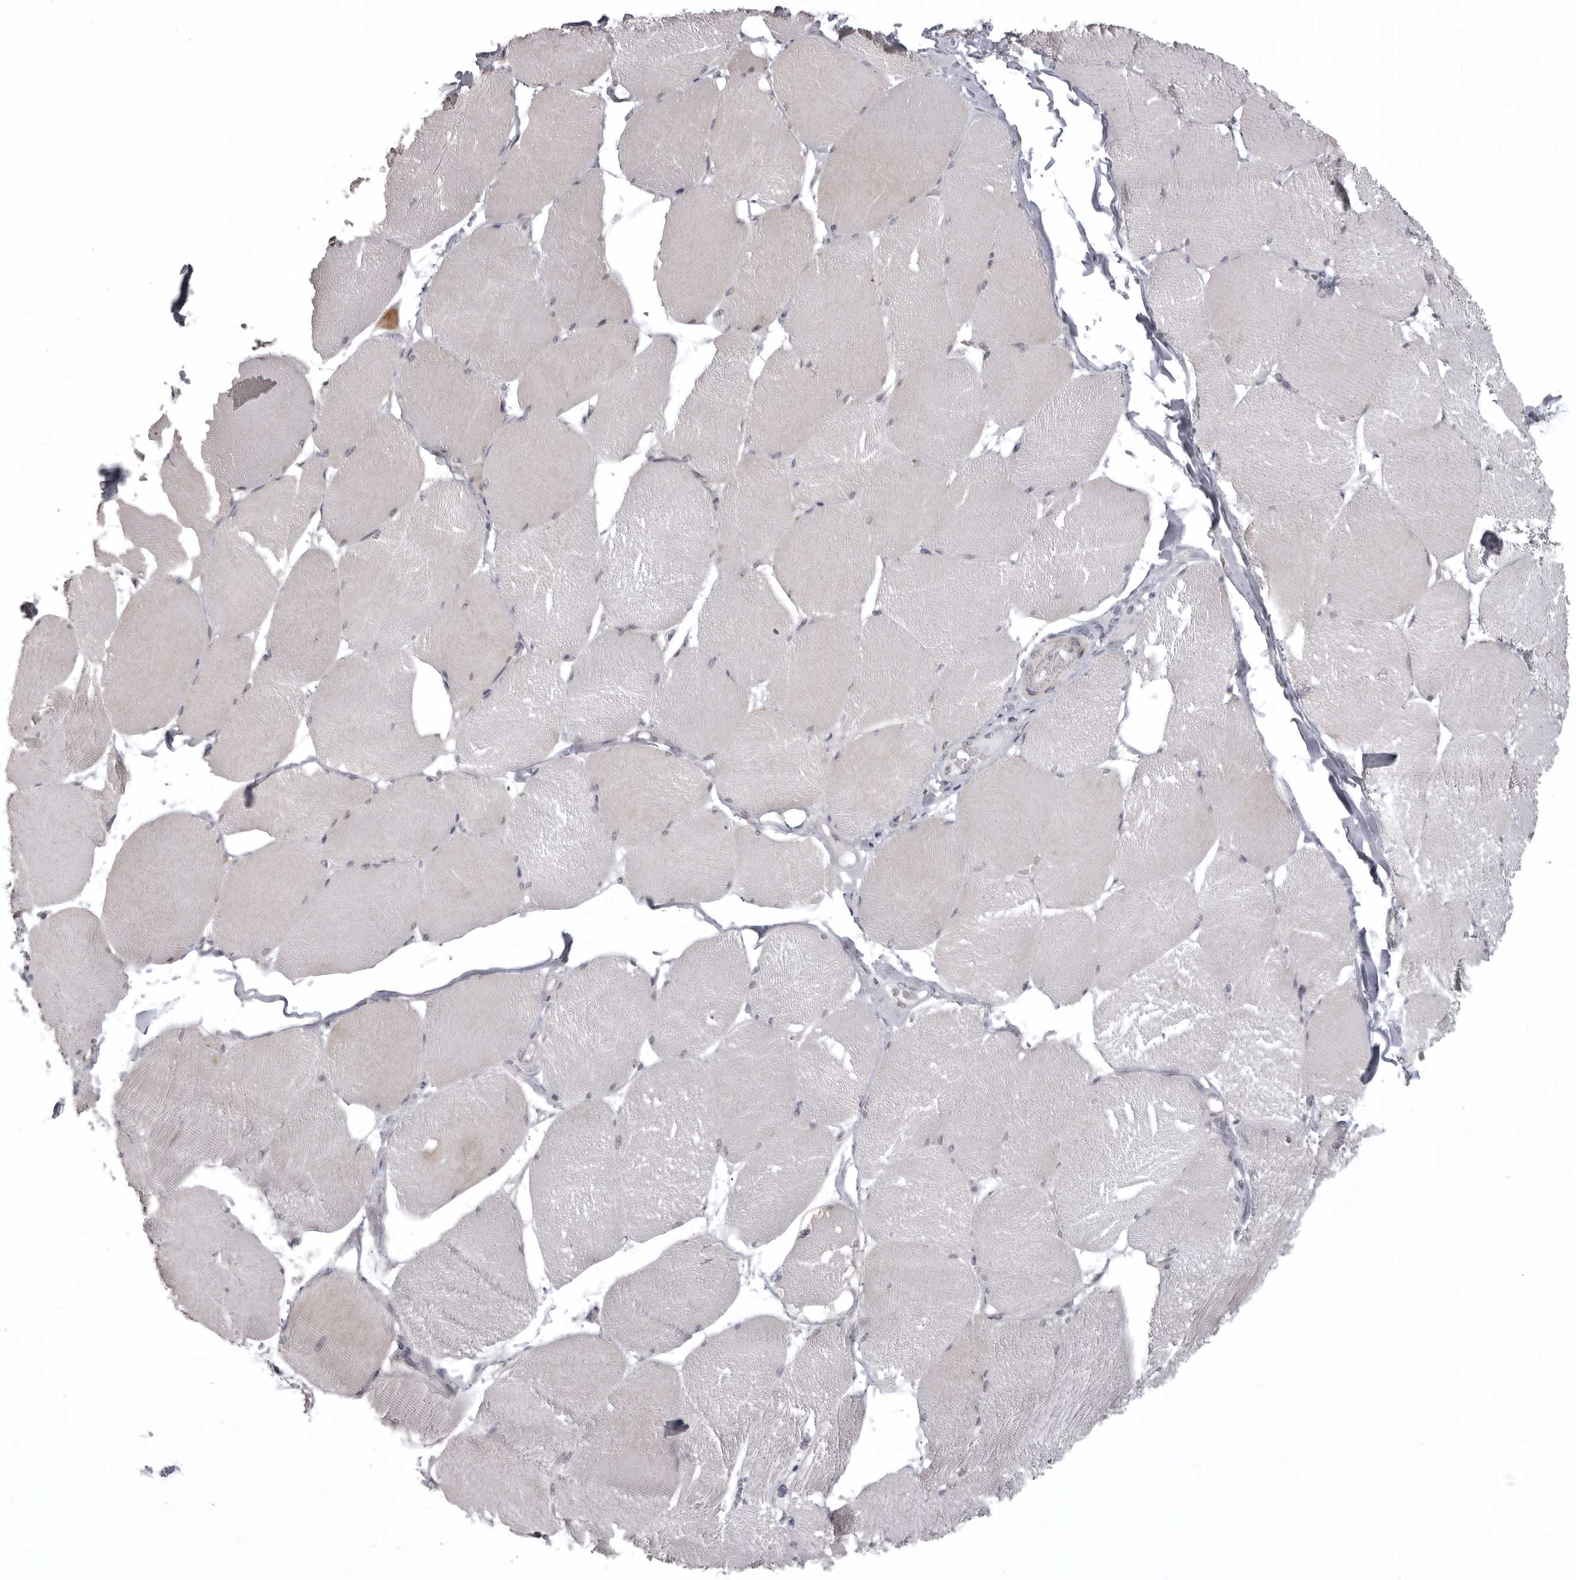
{"staining": {"intensity": "negative", "quantity": "none", "location": "none"}, "tissue": "skeletal muscle", "cell_type": "Myocytes", "image_type": "normal", "snomed": [{"axis": "morphology", "description": "Normal tissue, NOS"}, {"axis": "topography", "description": "Skin"}, {"axis": "topography", "description": "Skeletal muscle"}], "caption": "Immunohistochemistry (IHC) of unremarkable skeletal muscle exhibits no positivity in myocytes. (Immunohistochemistry (IHC), brightfield microscopy, high magnification).", "gene": "NCEH1", "patient": {"sex": "male", "age": 83}}